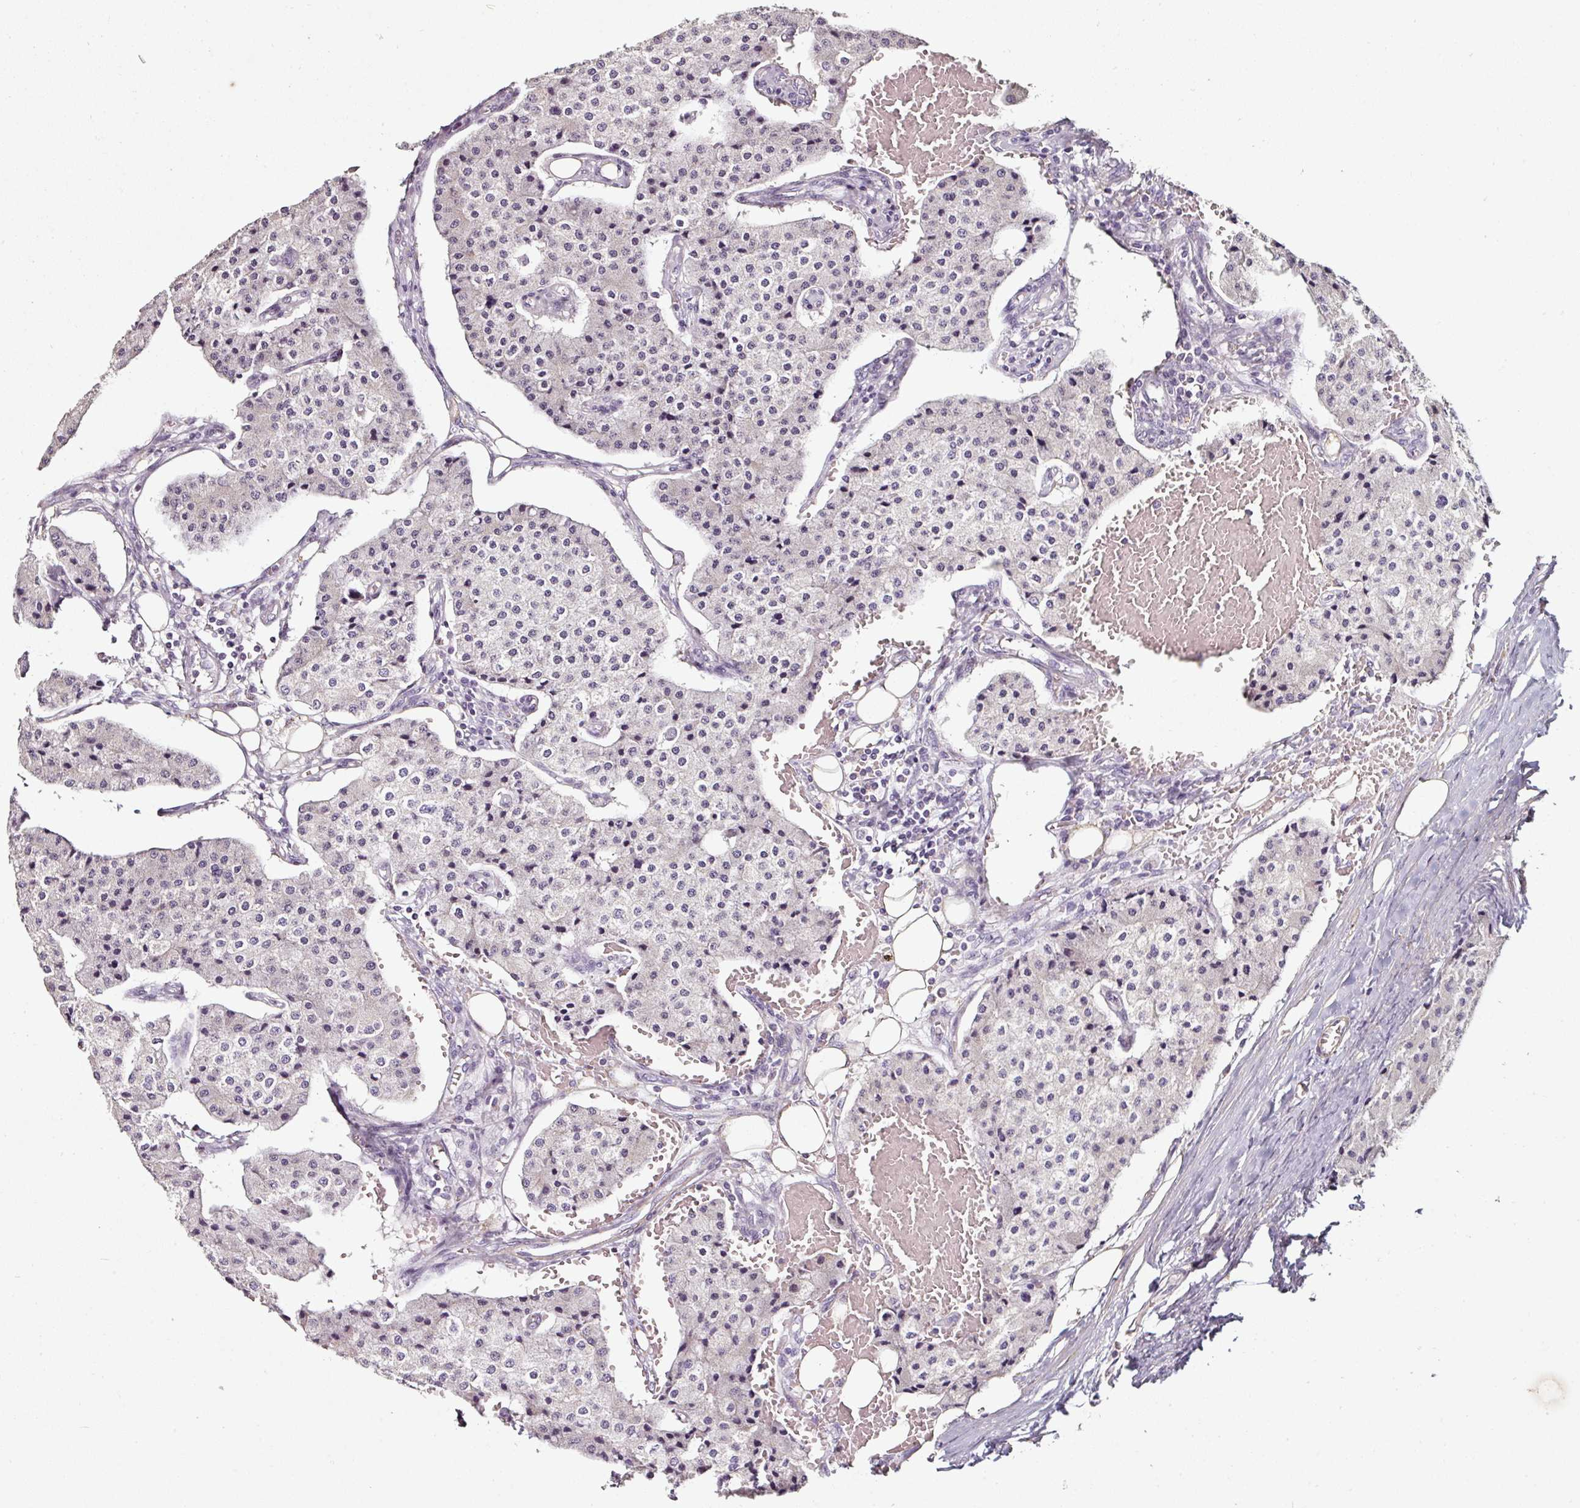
{"staining": {"intensity": "negative", "quantity": "none", "location": "none"}, "tissue": "carcinoid", "cell_type": "Tumor cells", "image_type": "cancer", "snomed": [{"axis": "morphology", "description": "Carcinoid, malignant, NOS"}, {"axis": "topography", "description": "Colon"}], "caption": "Image shows no protein staining in tumor cells of malignant carcinoid tissue. (DAB IHC visualized using brightfield microscopy, high magnification).", "gene": "CAP2", "patient": {"sex": "female", "age": 52}}